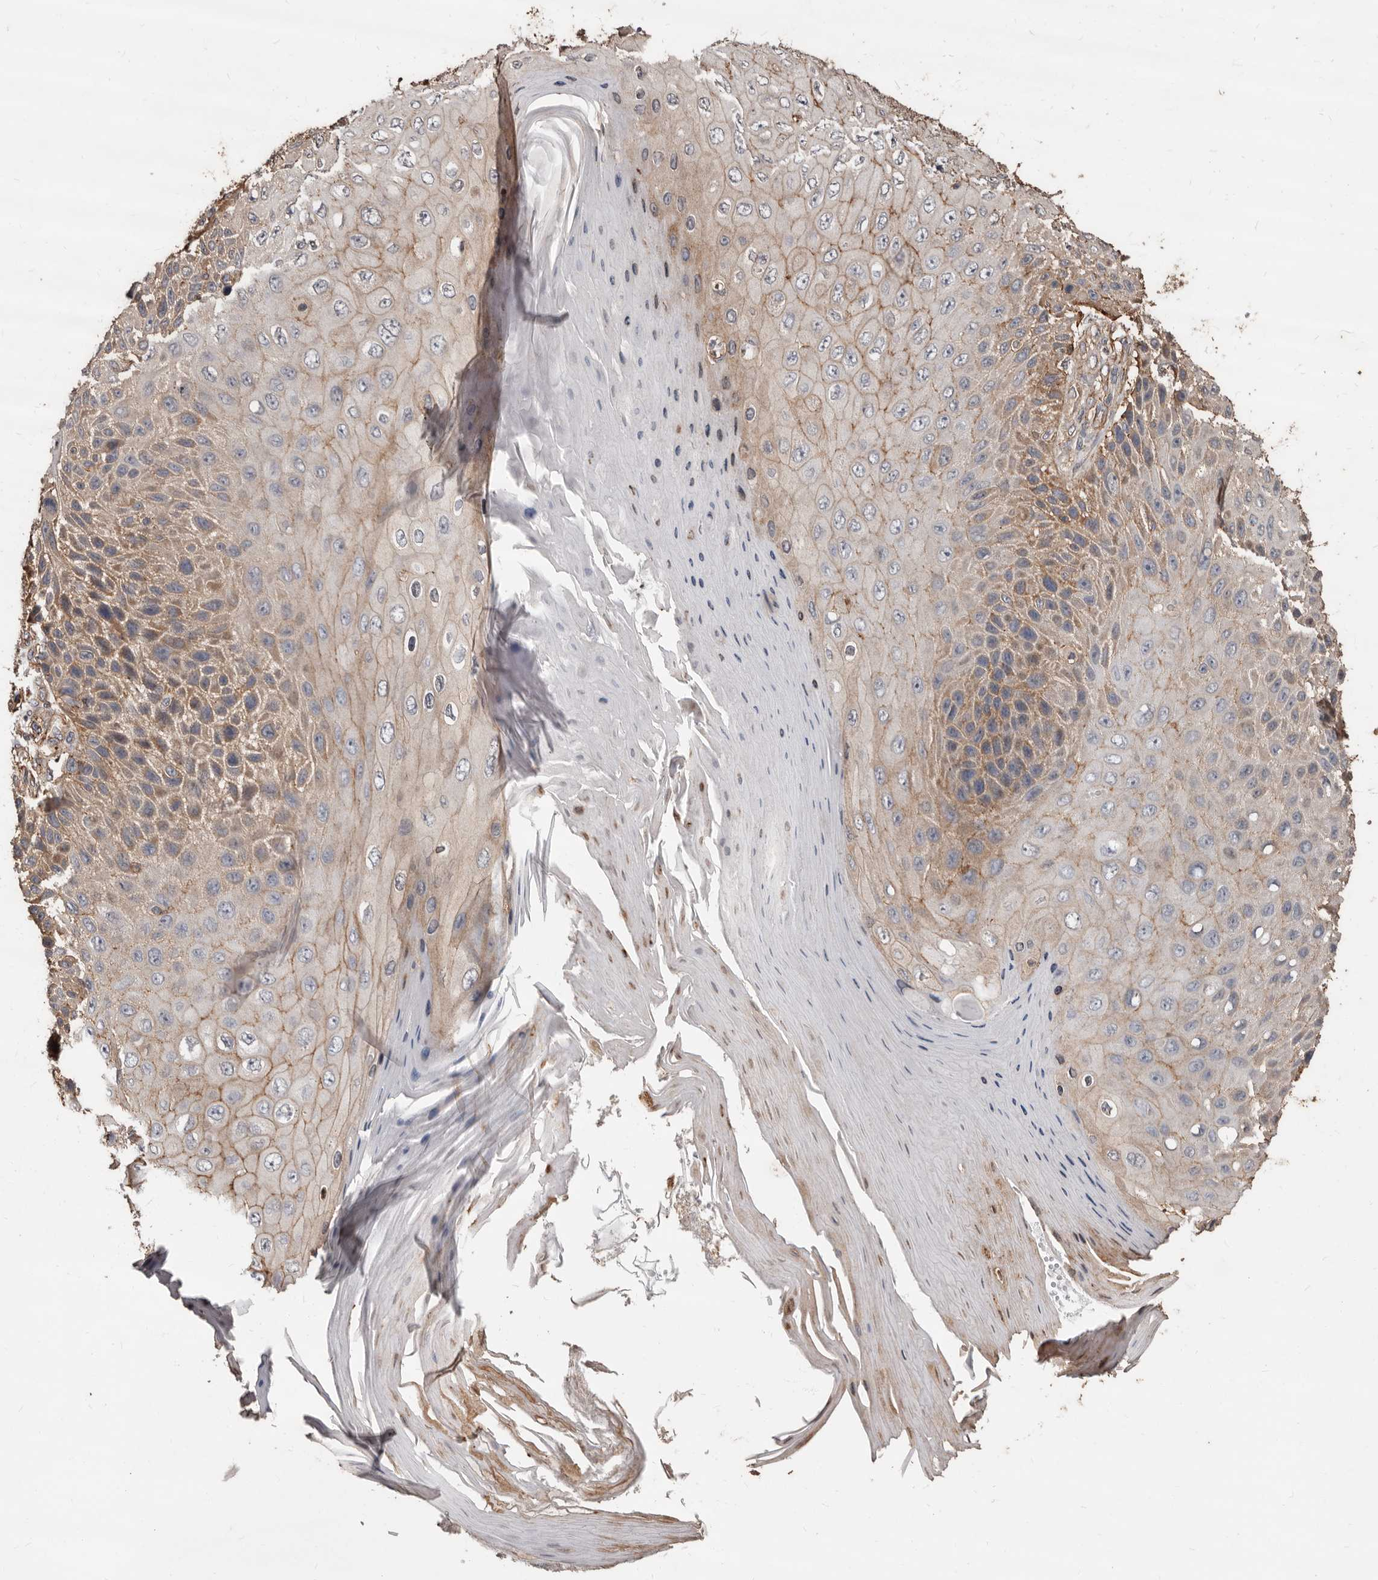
{"staining": {"intensity": "weak", "quantity": ">75%", "location": "cytoplasmic/membranous"}, "tissue": "skin cancer", "cell_type": "Tumor cells", "image_type": "cancer", "snomed": [{"axis": "morphology", "description": "Squamous cell carcinoma, NOS"}, {"axis": "topography", "description": "Skin"}], "caption": "Tumor cells exhibit low levels of weak cytoplasmic/membranous expression in approximately >75% of cells in squamous cell carcinoma (skin).", "gene": "GSK3A", "patient": {"sex": "female", "age": 88}}